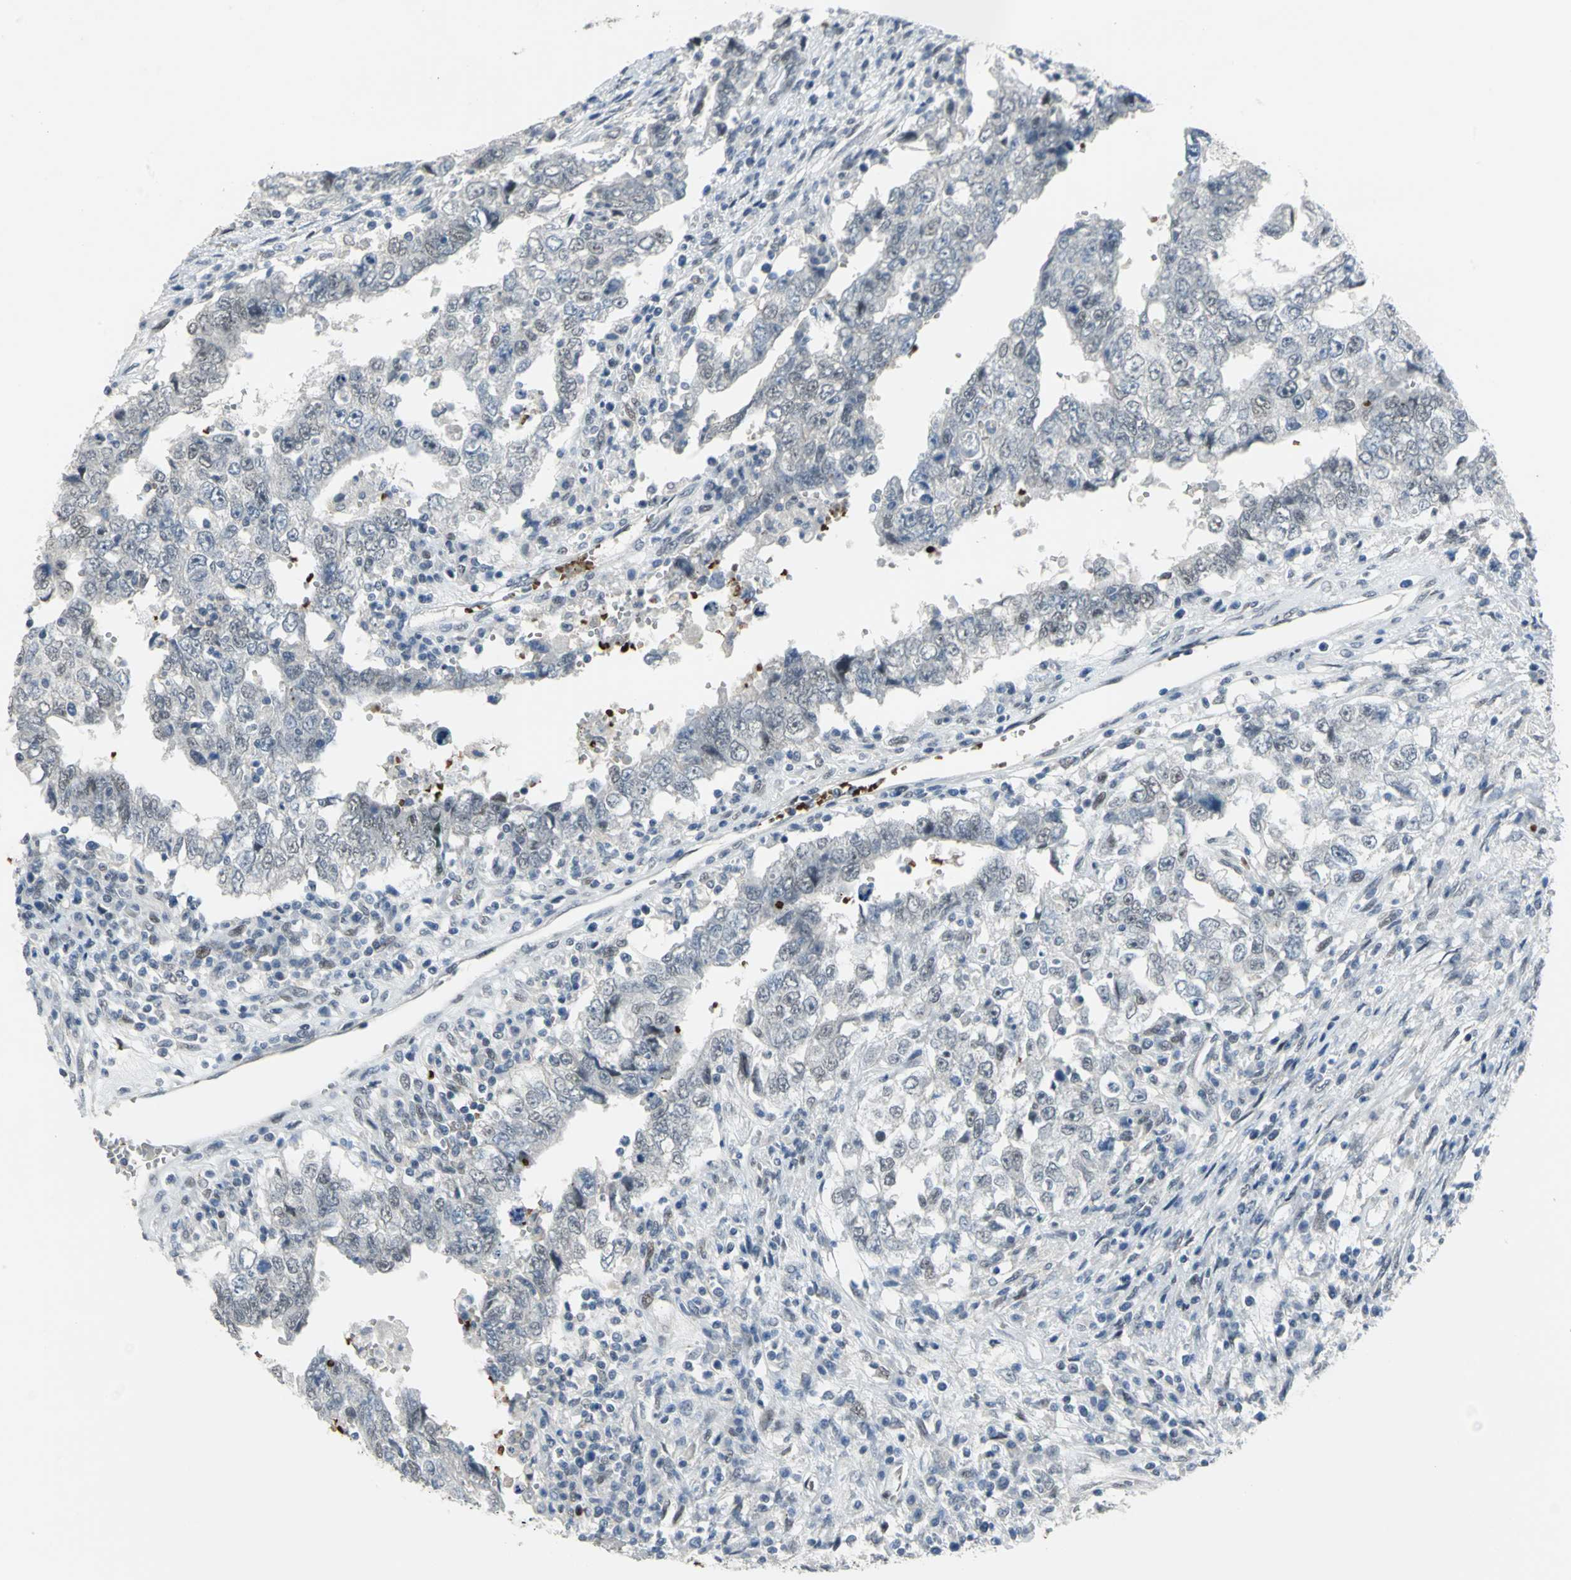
{"staining": {"intensity": "weak", "quantity": "<25%", "location": "nuclear"}, "tissue": "testis cancer", "cell_type": "Tumor cells", "image_type": "cancer", "snomed": [{"axis": "morphology", "description": "Carcinoma, Embryonal, NOS"}, {"axis": "topography", "description": "Testis"}], "caption": "Immunohistochemistry of testis cancer (embryonal carcinoma) exhibits no positivity in tumor cells.", "gene": "GLI3", "patient": {"sex": "male", "age": 26}}